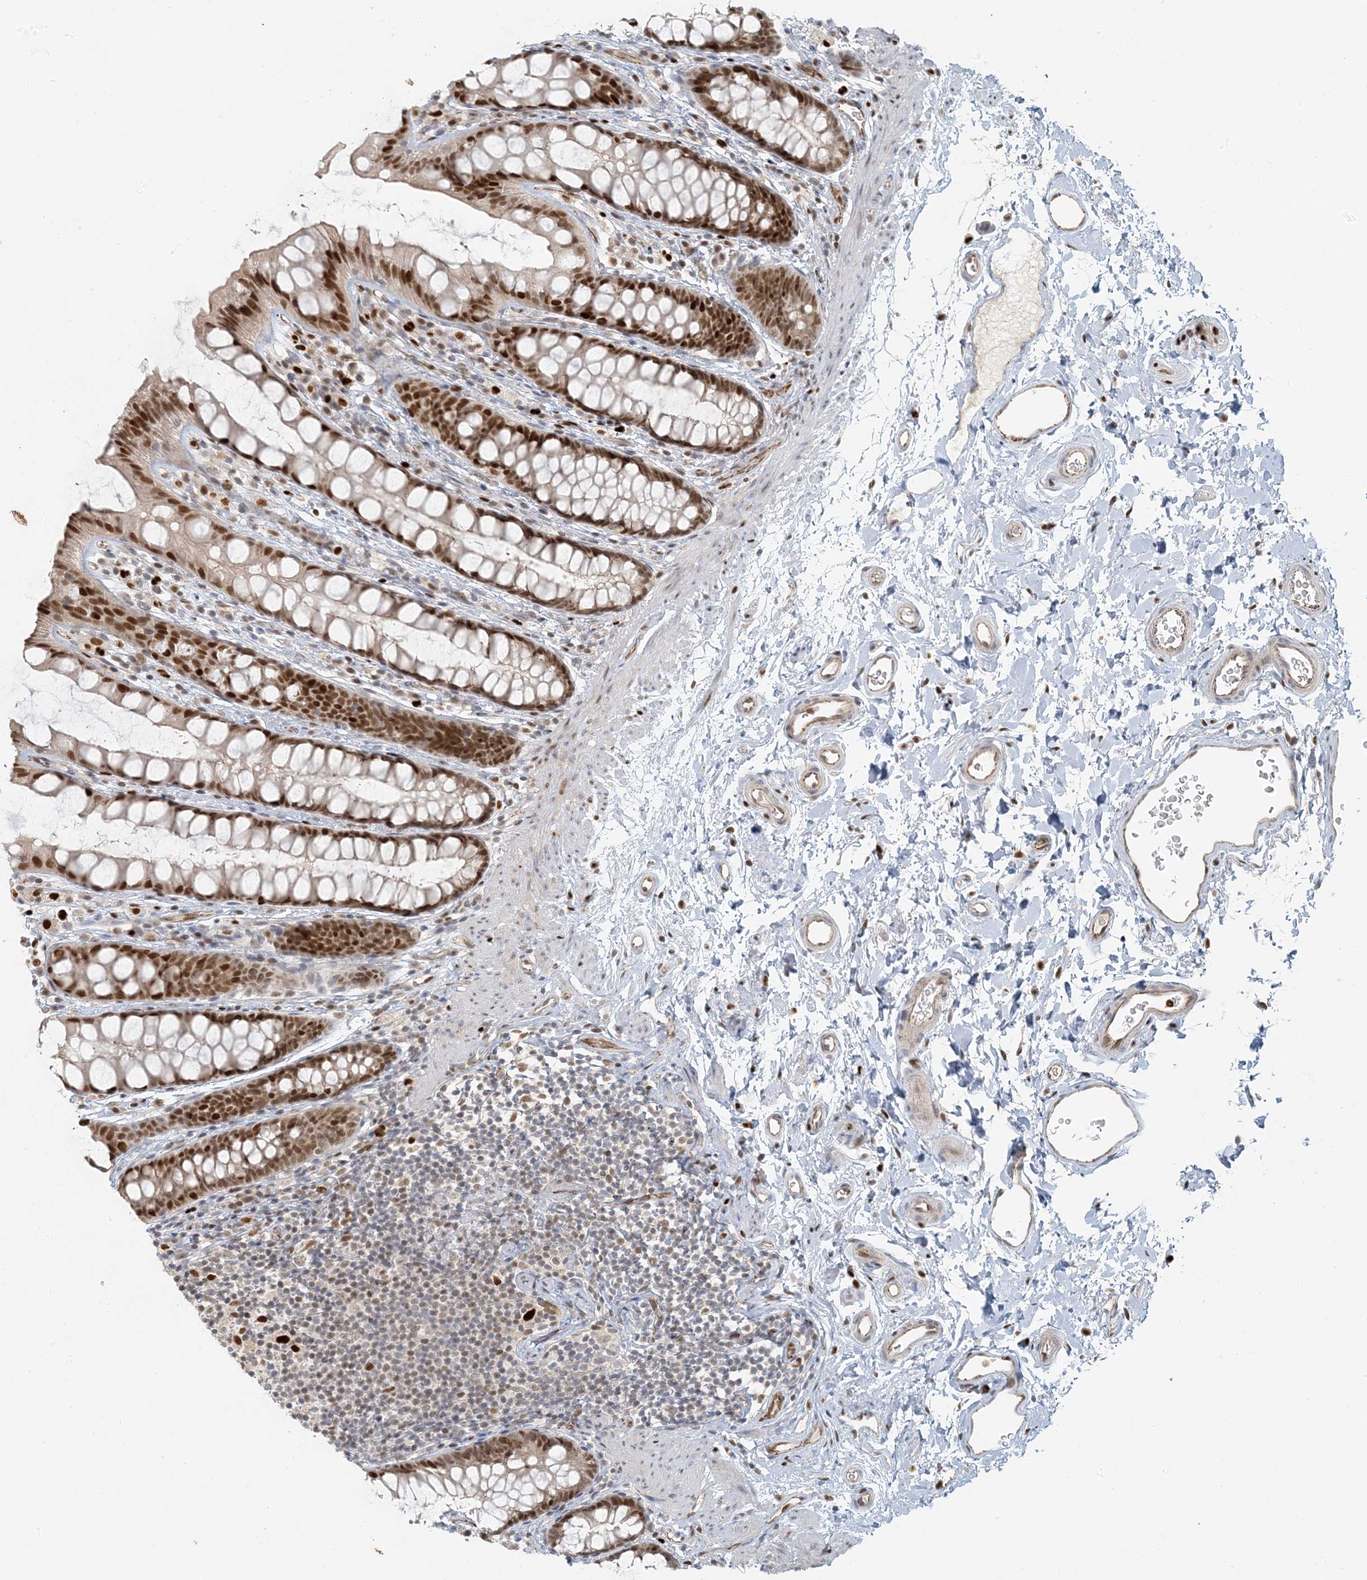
{"staining": {"intensity": "strong", "quantity": ">75%", "location": "nuclear"}, "tissue": "rectum", "cell_type": "Glandular cells", "image_type": "normal", "snomed": [{"axis": "morphology", "description": "Normal tissue, NOS"}, {"axis": "topography", "description": "Rectum"}], "caption": "Protein expression analysis of benign rectum demonstrates strong nuclear staining in about >75% of glandular cells.", "gene": "AK9", "patient": {"sex": "female", "age": 65}}